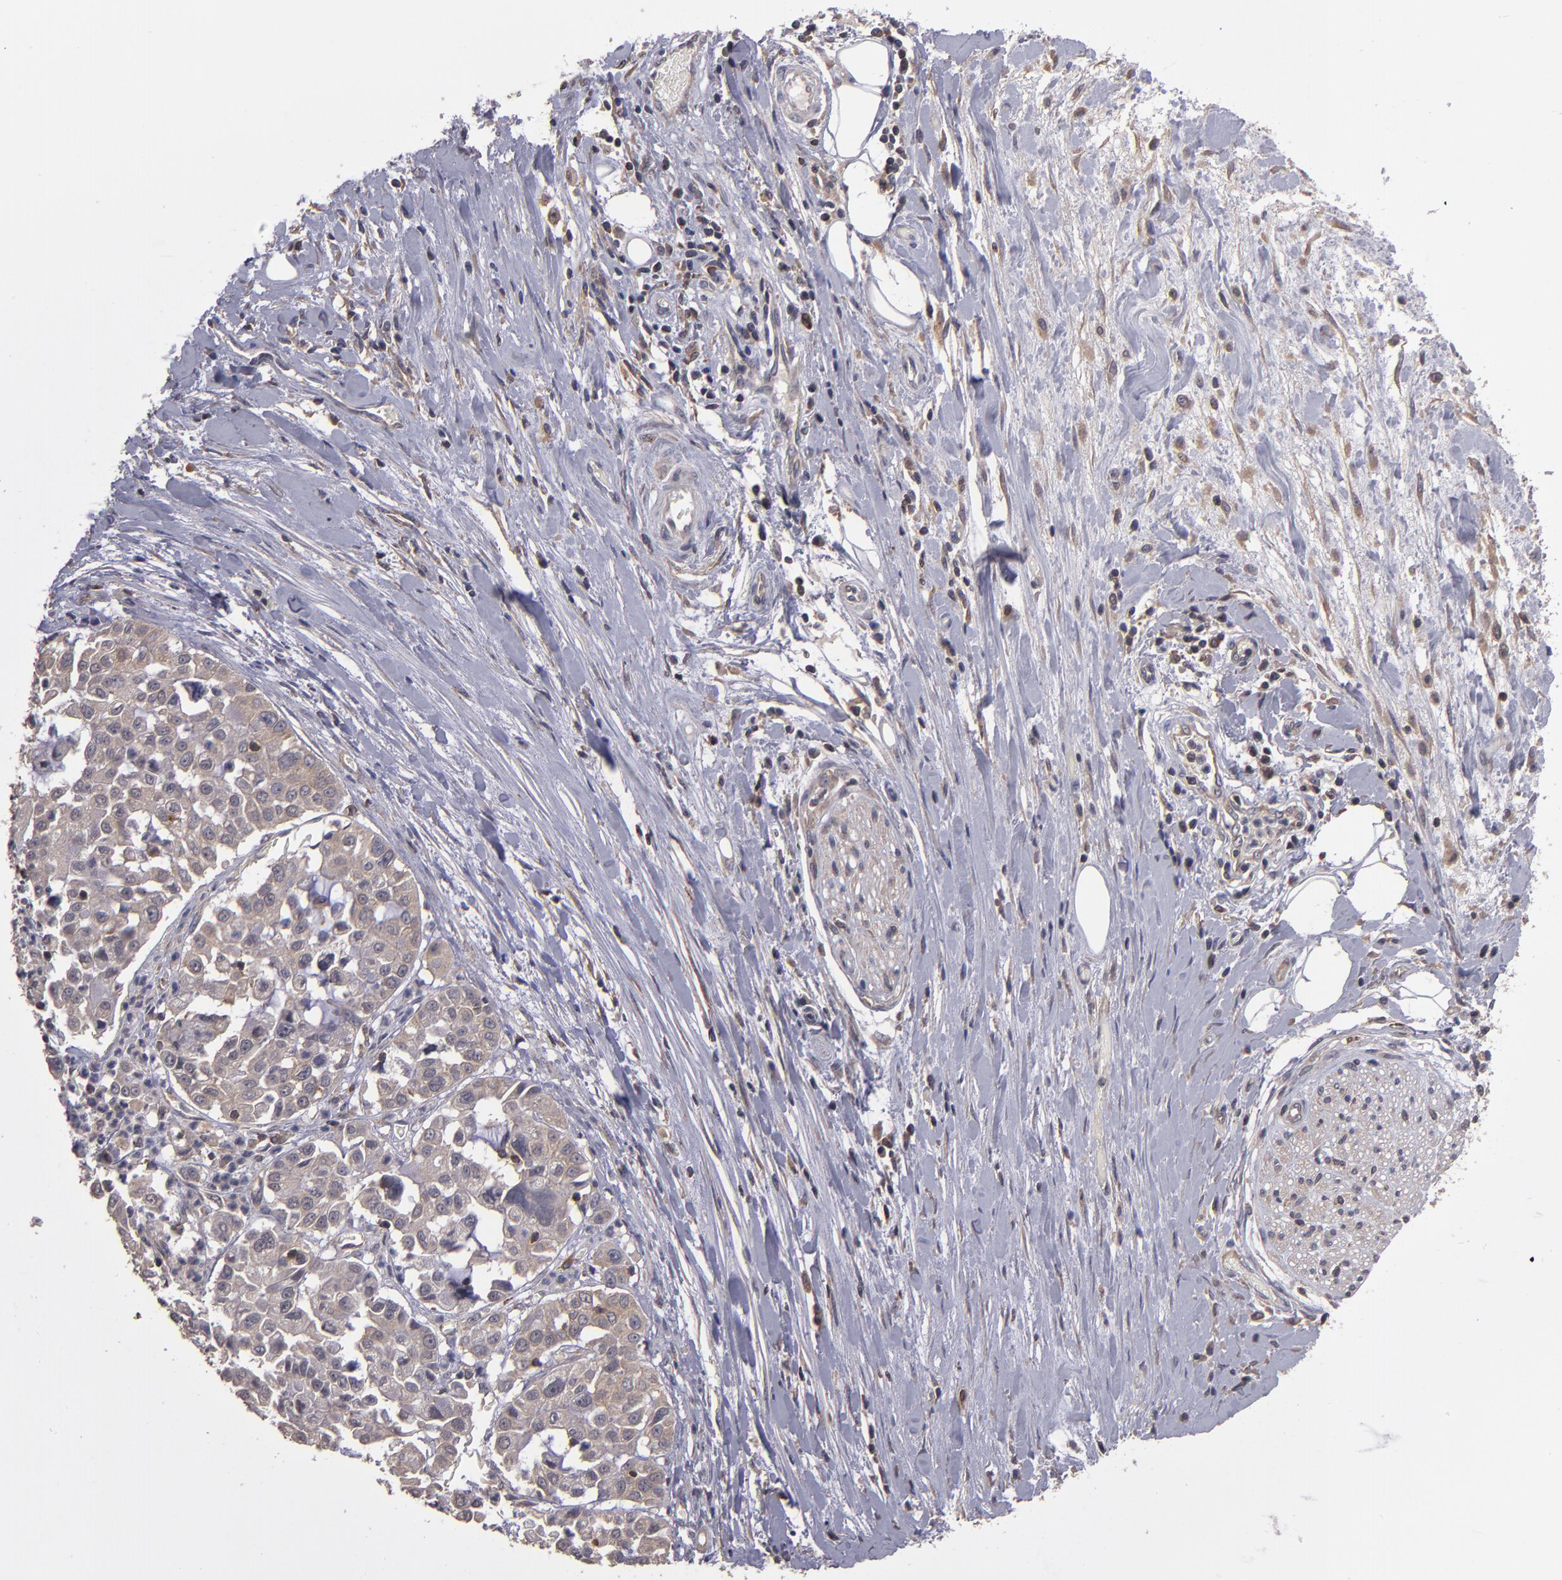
{"staining": {"intensity": "weak", "quantity": "25%-75%", "location": "cytoplasmic/membranous"}, "tissue": "pancreatic cancer", "cell_type": "Tumor cells", "image_type": "cancer", "snomed": [{"axis": "morphology", "description": "Adenocarcinoma, NOS"}, {"axis": "topography", "description": "Pancreas"}], "caption": "IHC histopathology image of human adenocarcinoma (pancreatic) stained for a protein (brown), which shows low levels of weak cytoplasmic/membranous positivity in approximately 25%-75% of tumor cells.", "gene": "NF2", "patient": {"sex": "female", "age": 52}}